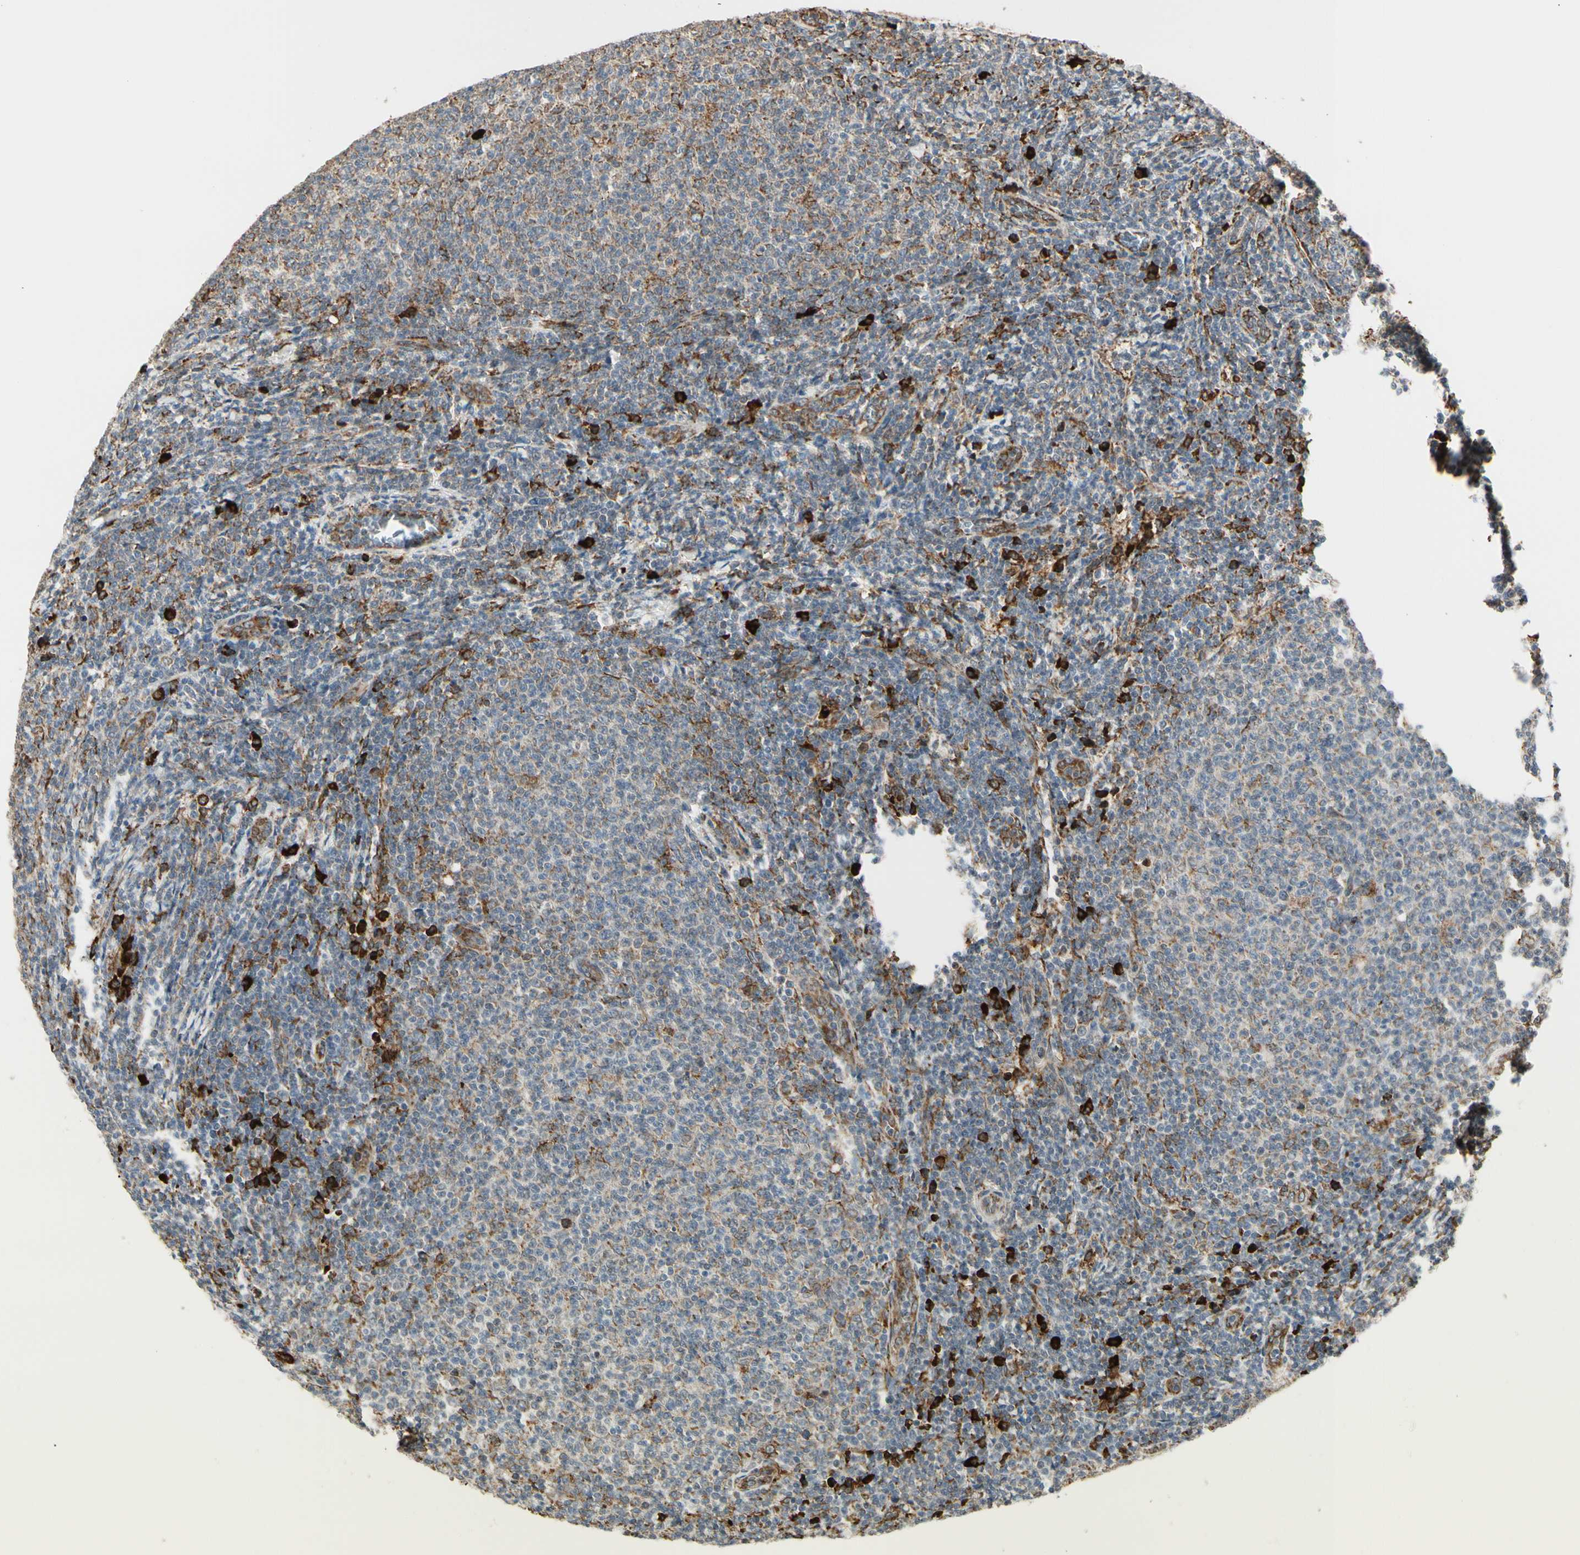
{"staining": {"intensity": "weak", "quantity": "<25%", "location": "cytoplasmic/membranous"}, "tissue": "lymphoma", "cell_type": "Tumor cells", "image_type": "cancer", "snomed": [{"axis": "morphology", "description": "Malignant lymphoma, non-Hodgkin's type, Low grade"}, {"axis": "topography", "description": "Lymph node"}], "caption": "Tumor cells show no significant protein staining in lymphoma.", "gene": "HSP90B1", "patient": {"sex": "male", "age": 66}}